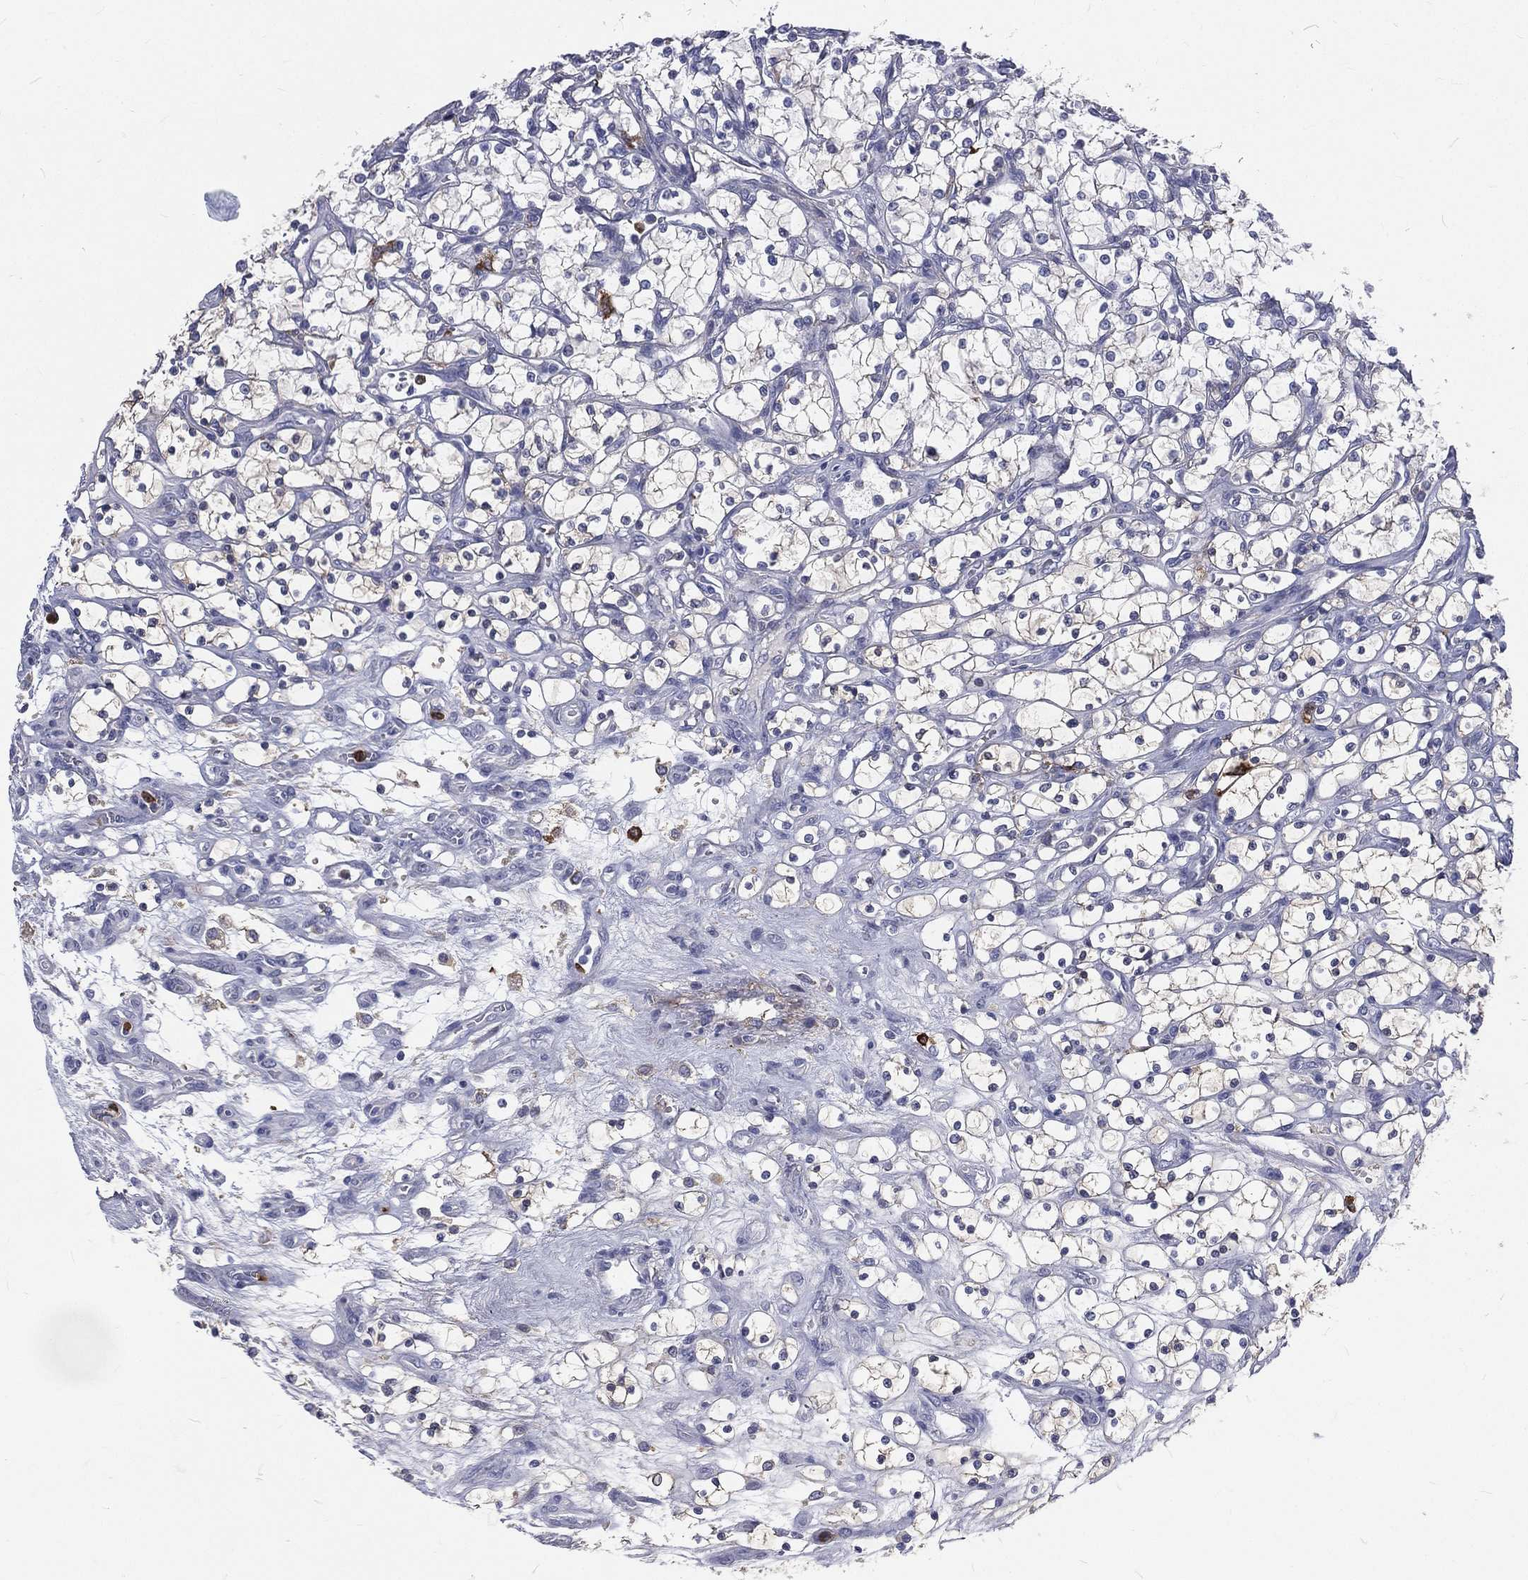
{"staining": {"intensity": "negative", "quantity": "none", "location": "none"}, "tissue": "renal cancer", "cell_type": "Tumor cells", "image_type": "cancer", "snomed": [{"axis": "morphology", "description": "Adenocarcinoma, NOS"}, {"axis": "topography", "description": "Kidney"}], "caption": "An immunohistochemistry image of renal adenocarcinoma is shown. There is no staining in tumor cells of renal adenocarcinoma. (DAB immunohistochemistry, high magnification).", "gene": "BASP1", "patient": {"sex": "female", "age": 69}}